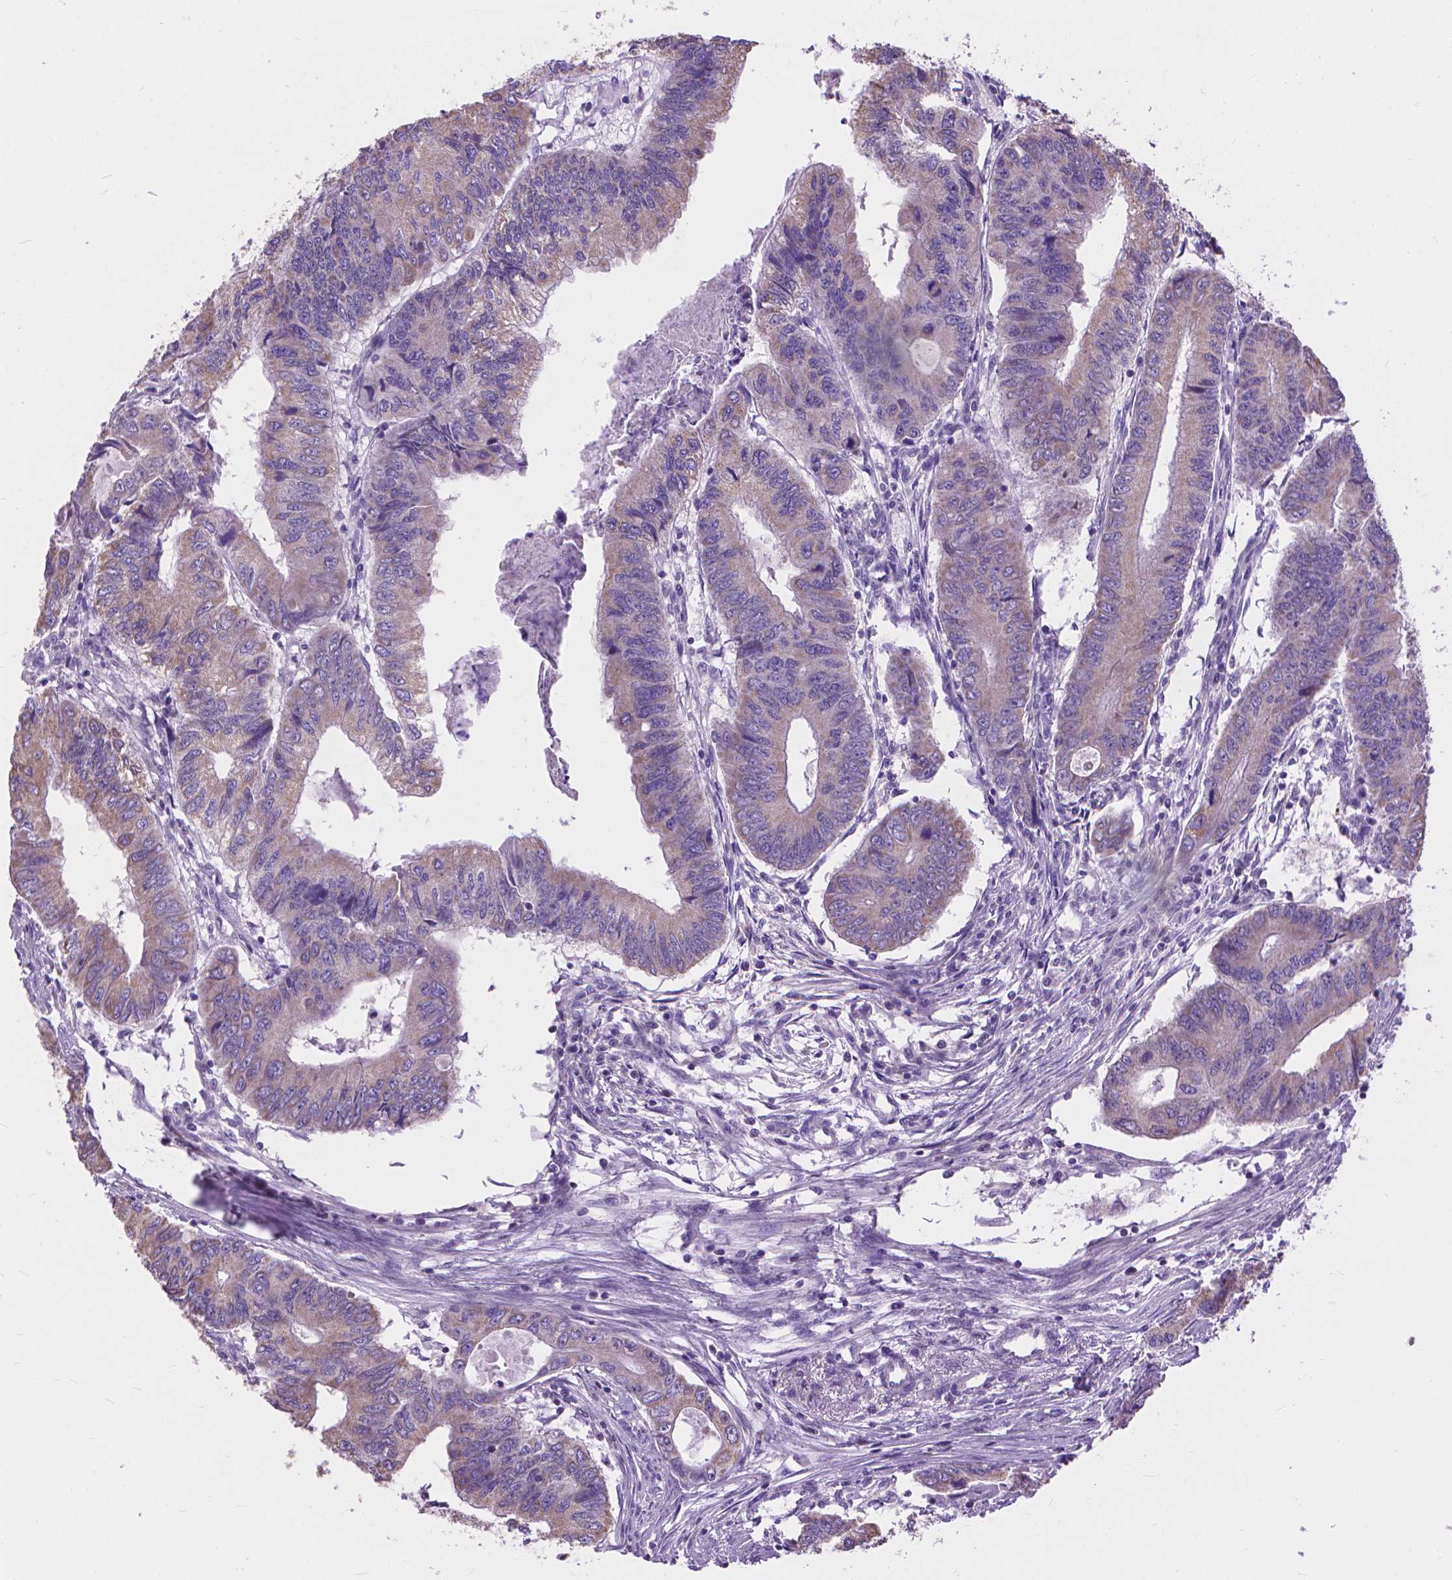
{"staining": {"intensity": "moderate", "quantity": ">75%", "location": "cytoplasmic/membranous"}, "tissue": "colorectal cancer", "cell_type": "Tumor cells", "image_type": "cancer", "snomed": [{"axis": "morphology", "description": "Adenocarcinoma, NOS"}, {"axis": "topography", "description": "Colon"}], "caption": "IHC photomicrograph of neoplastic tissue: human colorectal cancer stained using immunohistochemistry (IHC) demonstrates medium levels of moderate protein expression localized specifically in the cytoplasmic/membranous of tumor cells, appearing as a cytoplasmic/membranous brown color.", "gene": "SYN1", "patient": {"sex": "male", "age": 53}}